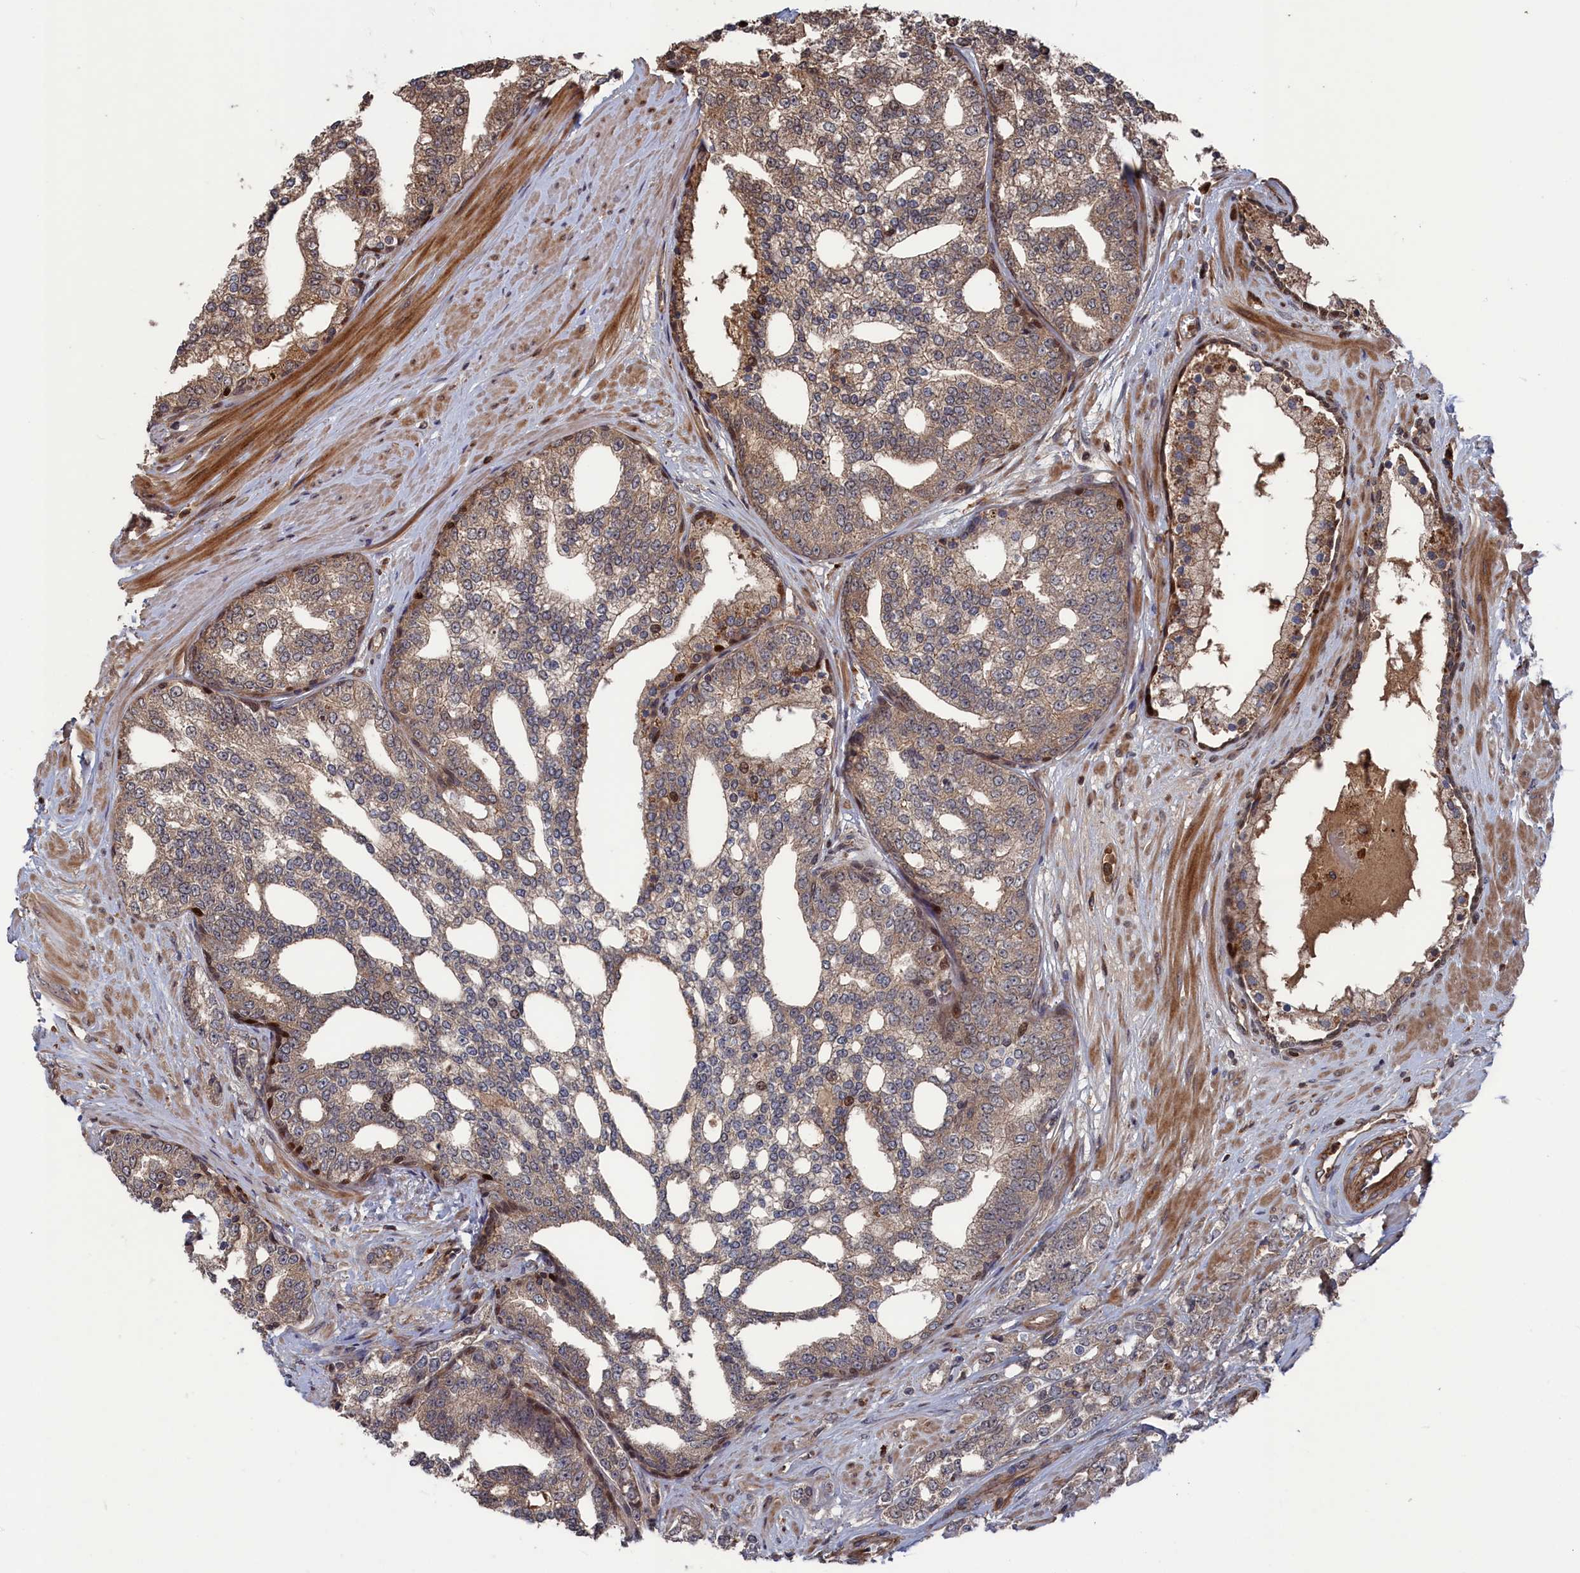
{"staining": {"intensity": "weak", "quantity": "25%-75%", "location": "cytoplasmic/membranous"}, "tissue": "prostate cancer", "cell_type": "Tumor cells", "image_type": "cancer", "snomed": [{"axis": "morphology", "description": "Adenocarcinoma, High grade"}, {"axis": "topography", "description": "Prostate"}], "caption": "High-grade adenocarcinoma (prostate) tissue reveals weak cytoplasmic/membranous expression in approximately 25%-75% of tumor cells (DAB (3,3'-diaminobenzidine) IHC with brightfield microscopy, high magnification).", "gene": "PLA2G15", "patient": {"sex": "male", "age": 64}}